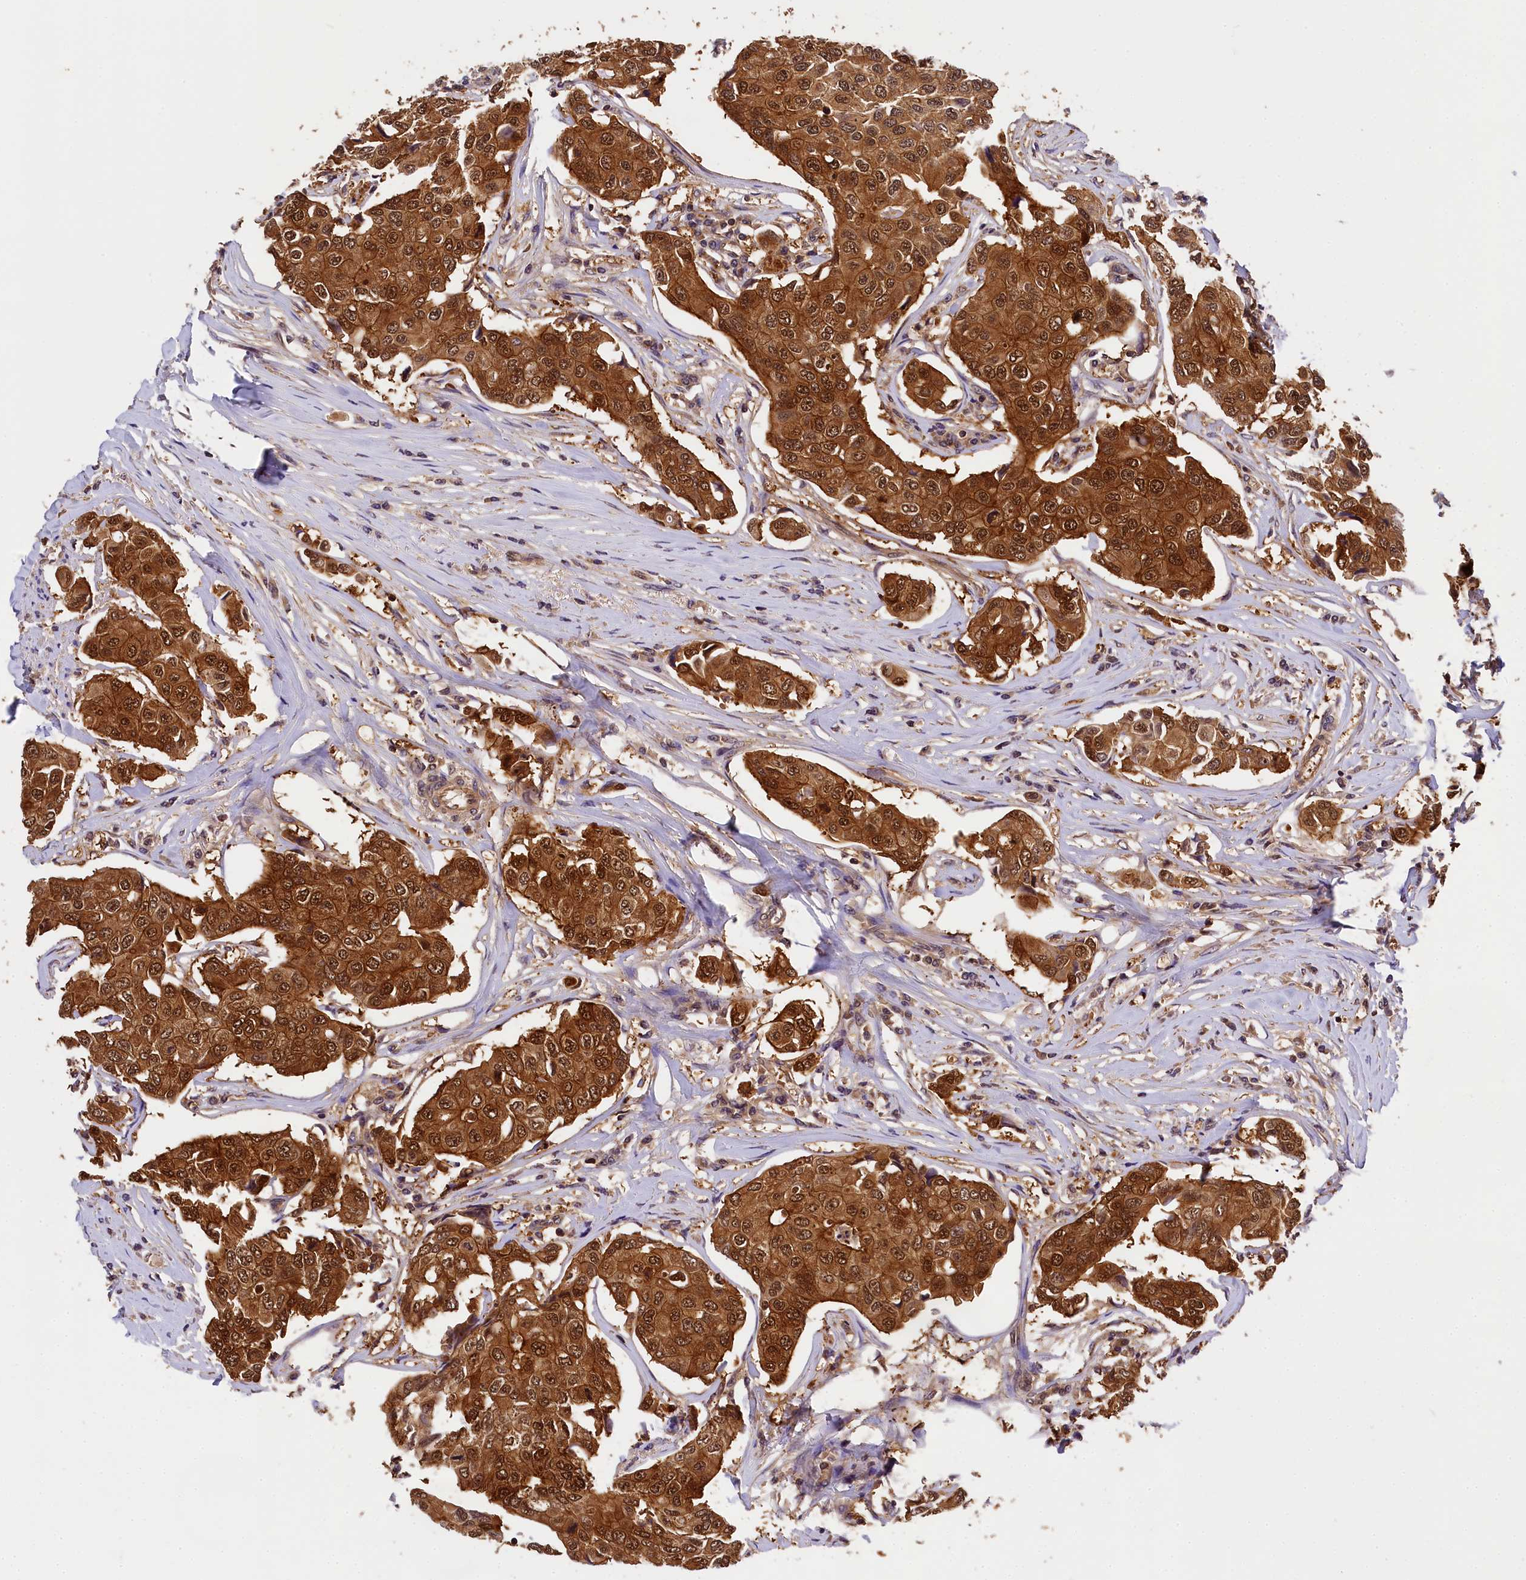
{"staining": {"intensity": "strong", "quantity": ">75%", "location": "cytoplasmic/membranous,nuclear"}, "tissue": "breast cancer", "cell_type": "Tumor cells", "image_type": "cancer", "snomed": [{"axis": "morphology", "description": "Duct carcinoma"}, {"axis": "topography", "description": "Breast"}], "caption": "Immunohistochemical staining of breast cancer reveals high levels of strong cytoplasmic/membranous and nuclear protein expression in about >75% of tumor cells.", "gene": "EIF6", "patient": {"sex": "female", "age": 80}}